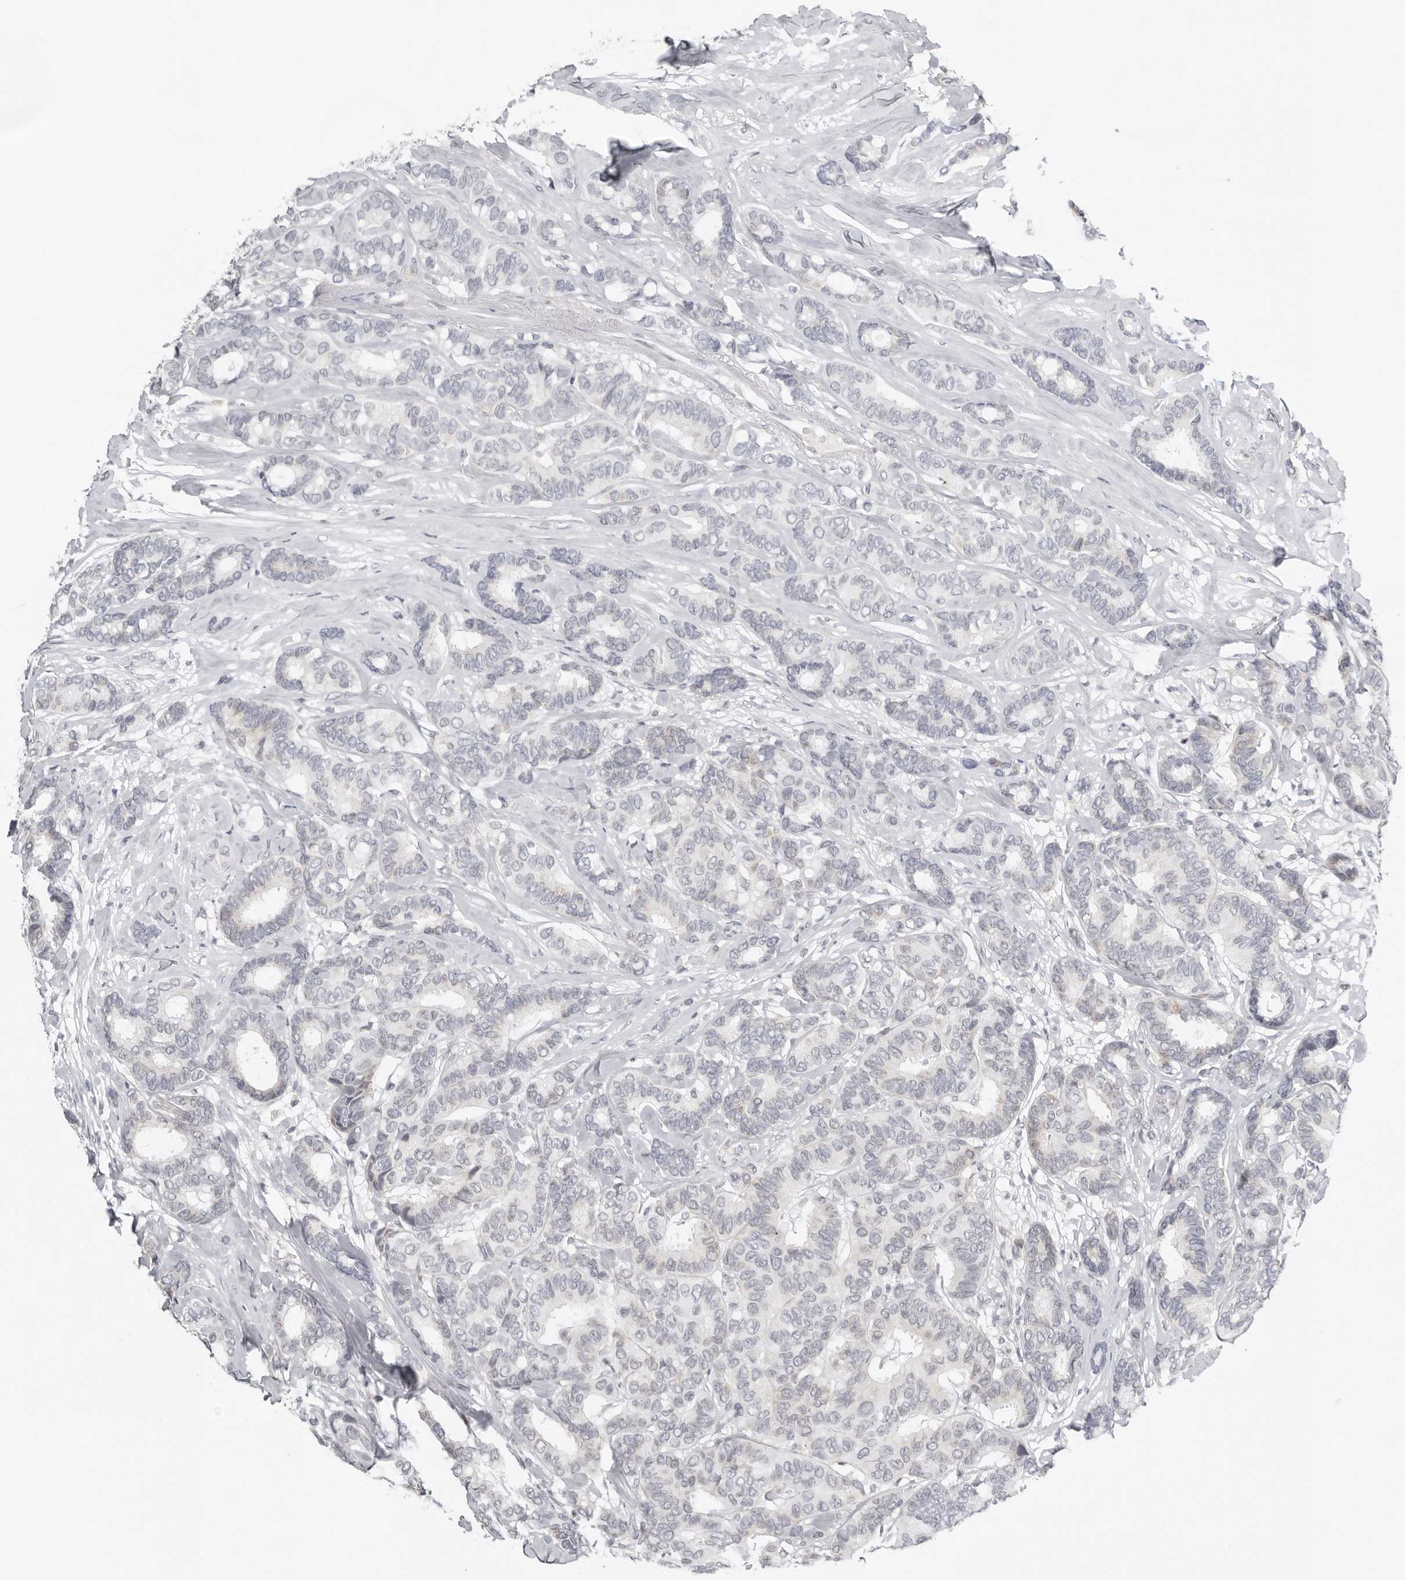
{"staining": {"intensity": "negative", "quantity": "none", "location": "none"}, "tissue": "breast cancer", "cell_type": "Tumor cells", "image_type": "cancer", "snomed": [{"axis": "morphology", "description": "Duct carcinoma"}, {"axis": "topography", "description": "Breast"}], "caption": "This is an immunohistochemistry (IHC) micrograph of breast cancer. There is no staining in tumor cells.", "gene": "ACP6", "patient": {"sex": "female", "age": 87}}